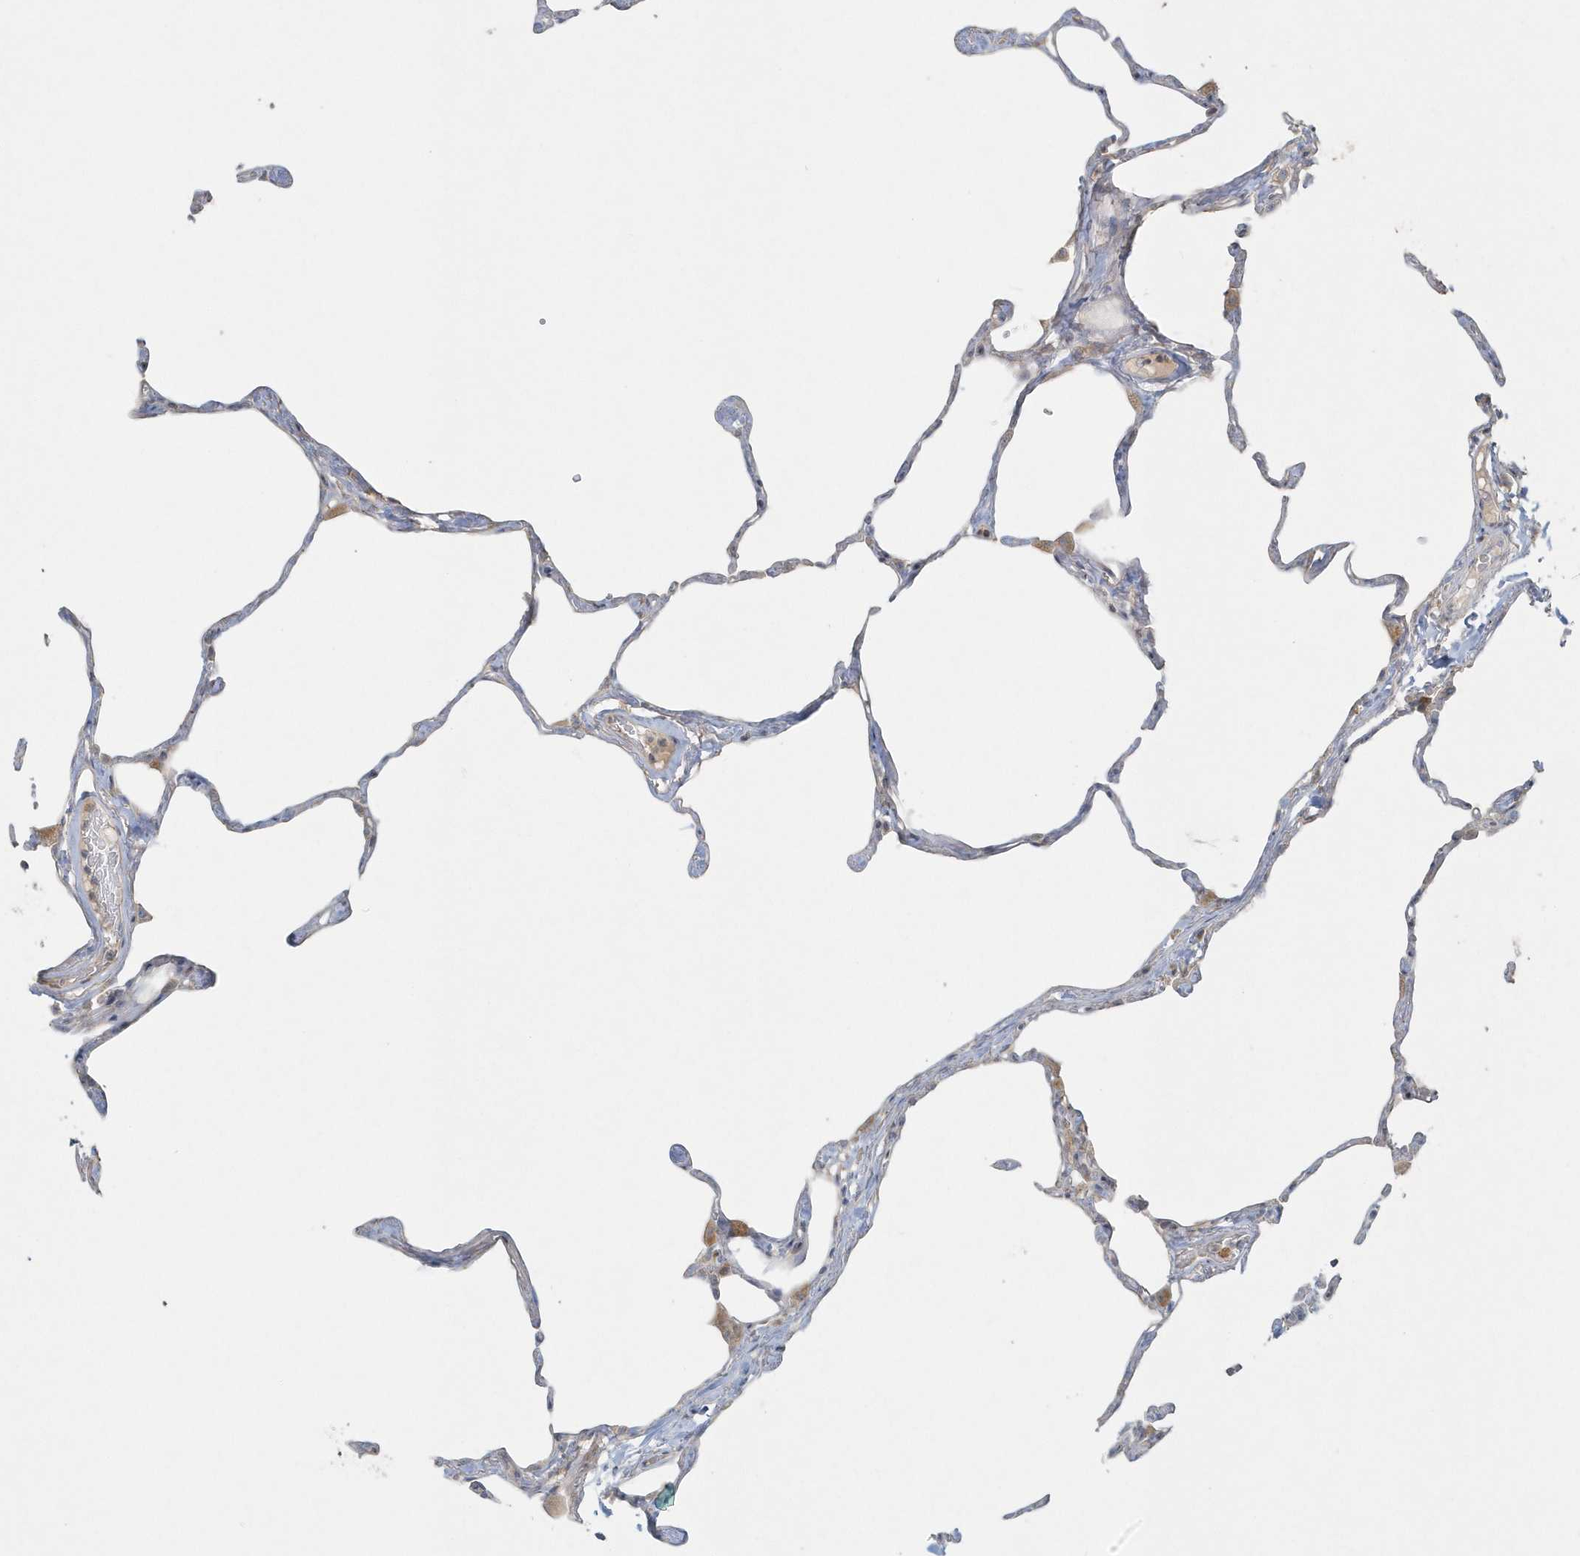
{"staining": {"intensity": "negative", "quantity": "none", "location": "none"}, "tissue": "lung", "cell_type": "Alveolar cells", "image_type": "normal", "snomed": [{"axis": "morphology", "description": "Normal tissue, NOS"}, {"axis": "topography", "description": "Lung"}], "caption": "IHC image of benign lung: lung stained with DAB exhibits no significant protein expression in alveolar cells. (DAB IHC, high magnification).", "gene": "BLTP3A", "patient": {"sex": "male", "age": 65}}